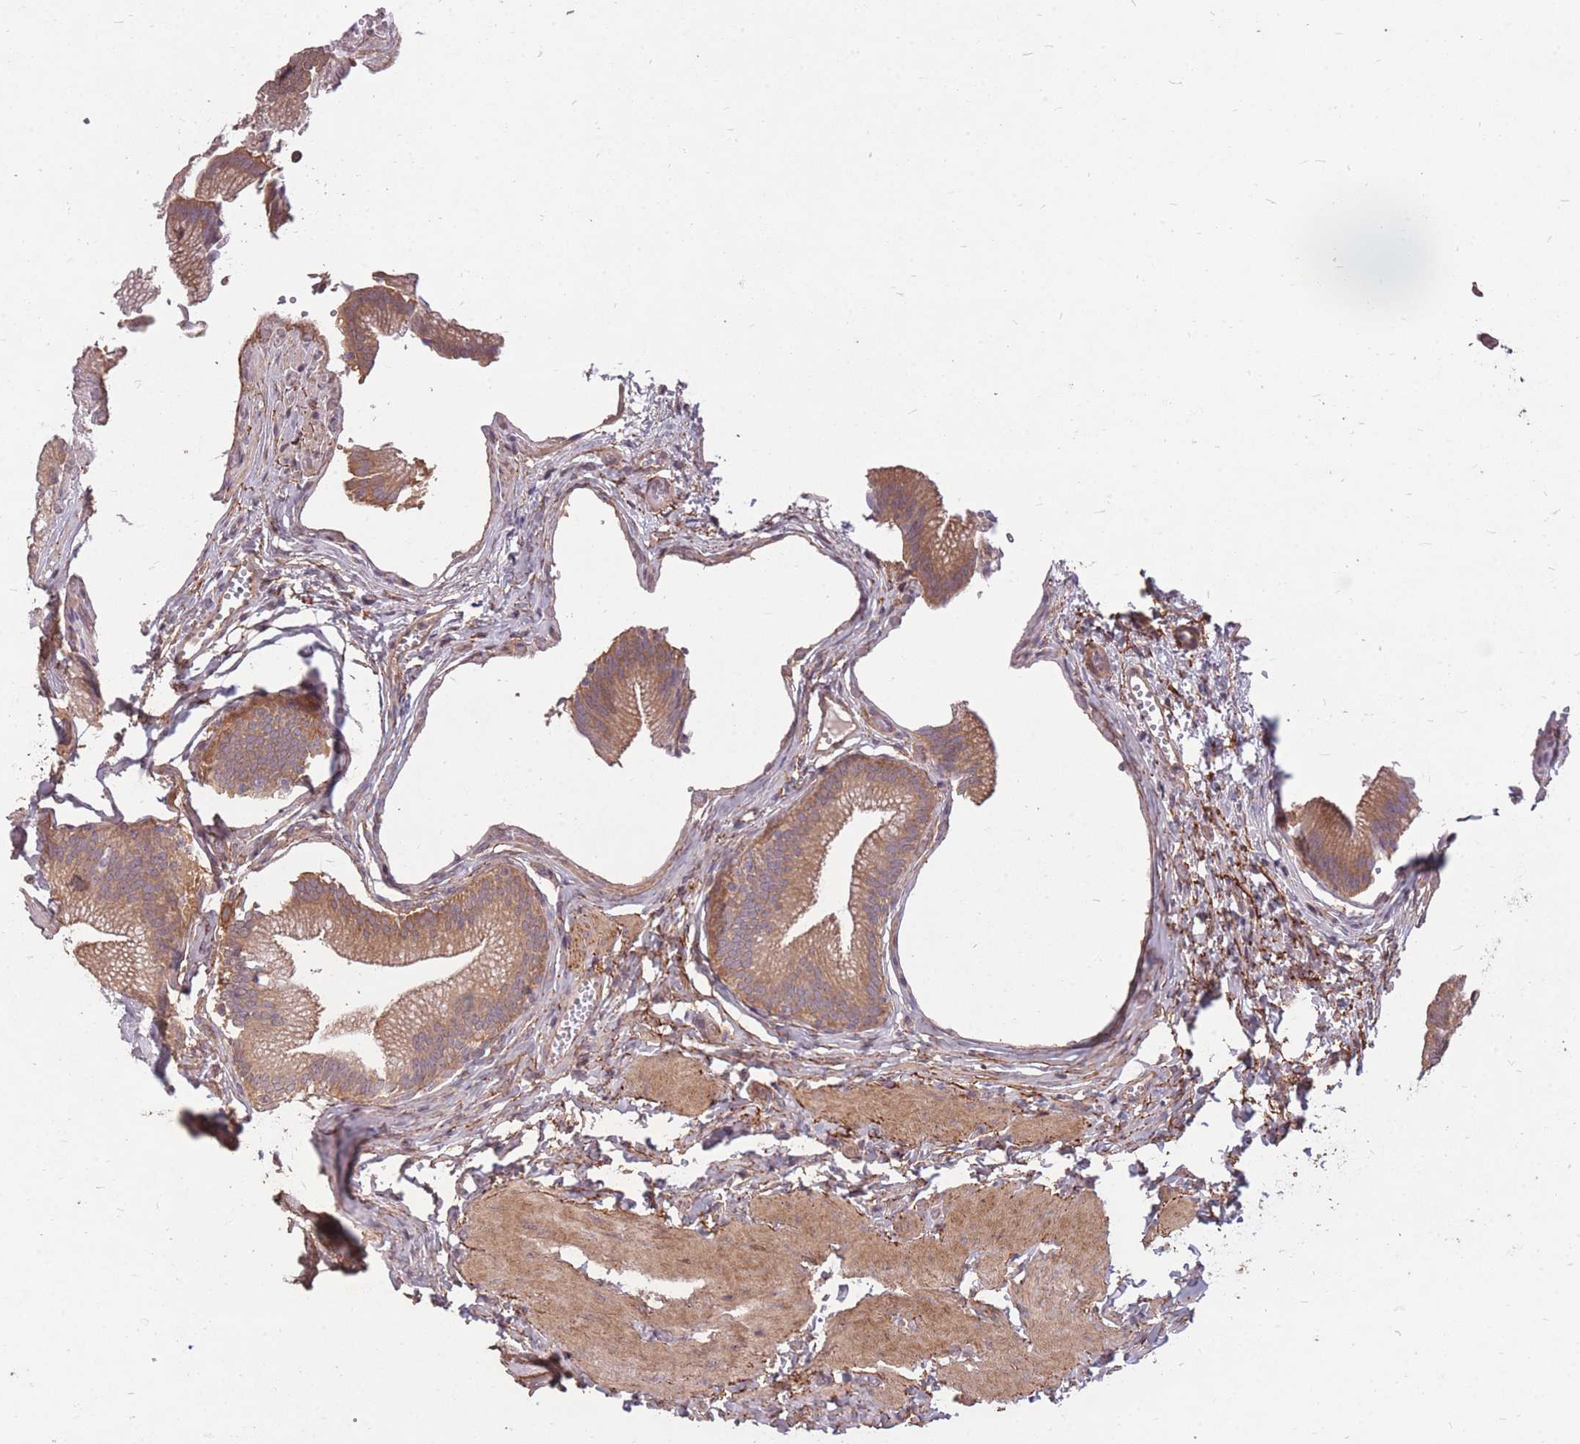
{"staining": {"intensity": "moderate", "quantity": ">75%", "location": "cytoplasmic/membranous"}, "tissue": "gallbladder", "cell_type": "Glandular cells", "image_type": "normal", "snomed": [{"axis": "morphology", "description": "Normal tissue, NOS"}, {"axis": "topography", "description": "Gallbladder"}, {"axis": "topography", "description": "Peripheral nerve tissue"}], "caption": "Protein staining of benign gallbladder exhibits moderate cytoplasmic/membranous expression in approximately >75% of glandular cells.", "gene": "DYNC1LI2", "patient": {"sex": "male", "age": 17}}